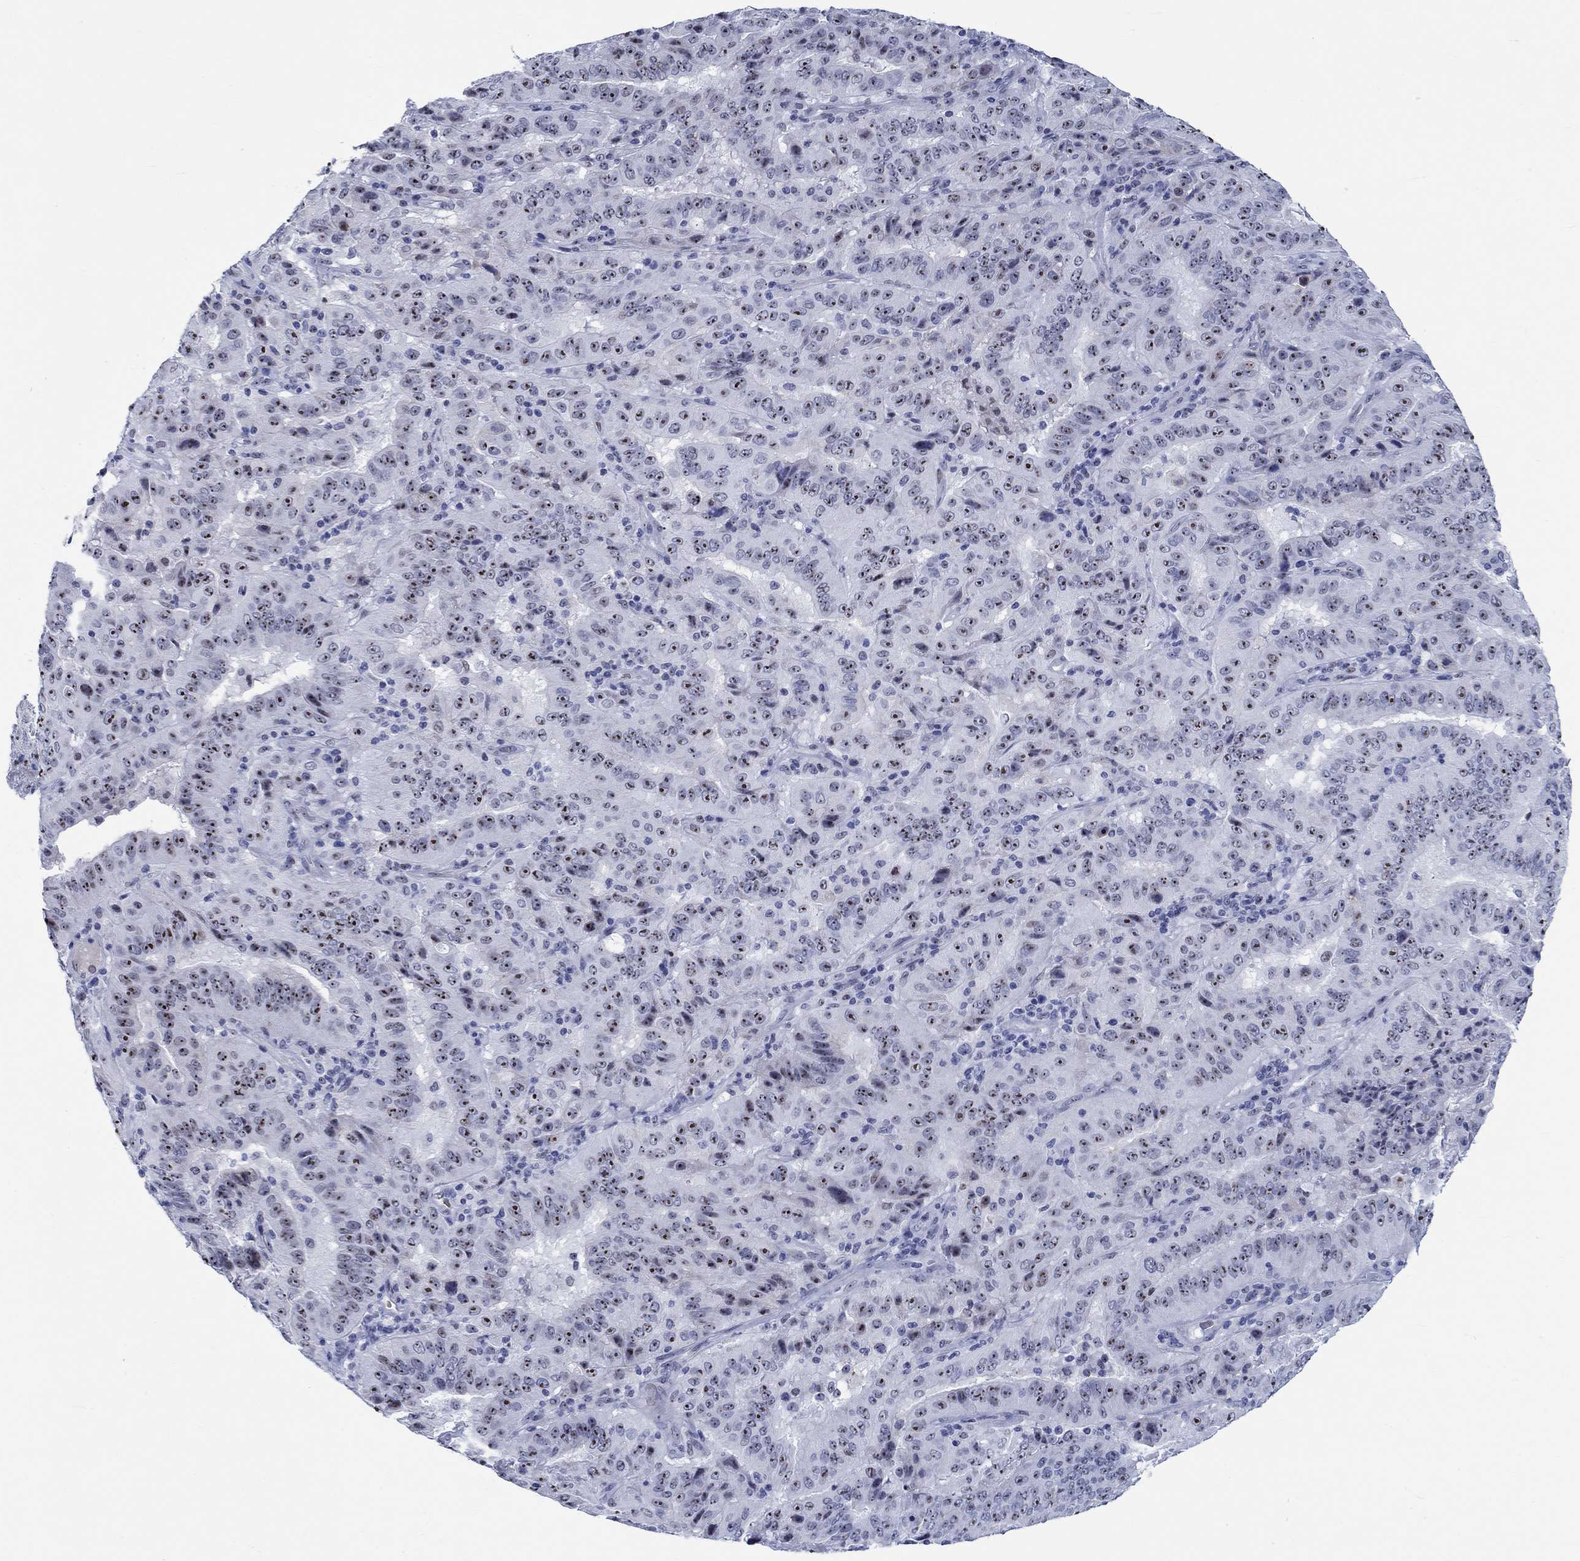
{"staining": {"intensity": "strong", "quantity": "25%-75%", "location": "nuclear"}, "tissue": "pancreatic cancer", "cell_type": "Tumor cells", "image_type": "cancer", "snomed": [{"axis": "morphology", "description": "Adenocarcinoma, NOS"}, {"axis": "topography", "description": "Pancreas"}], "caption": "Tumor cells exhibit high levels of strong nuclear positivity in about 25%-75% of cells in human pancreatic cancer (adenocarcinoma).", "gene": "ZNF446", "patient": {"sex": "male", "age": 63}}